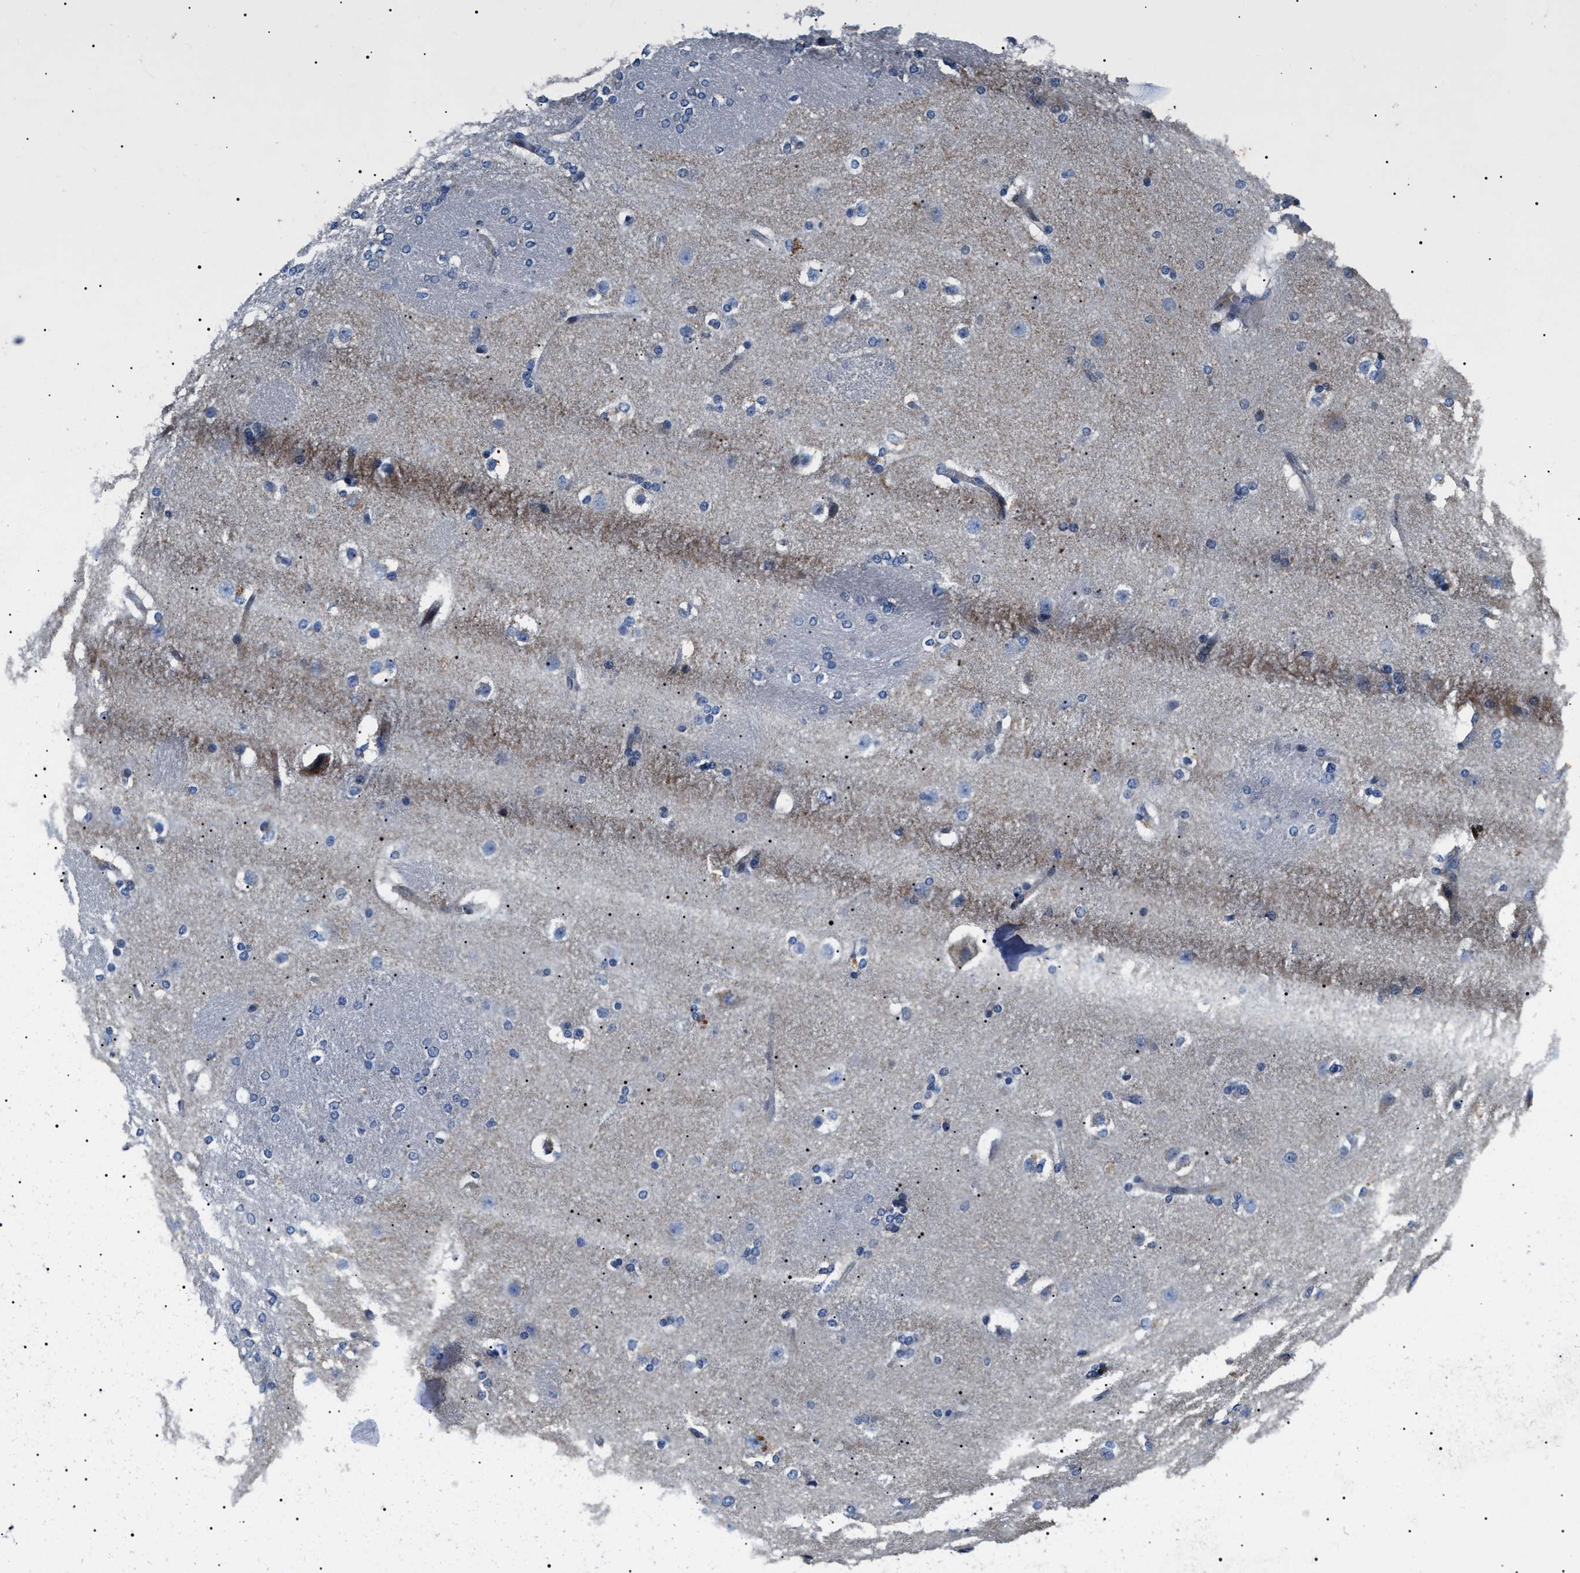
{"staining": {"intensity": "moderate", "quantity": "<25%", "location": "cytoplasmic/membranous"}, "tissue": "caudate", "cell_type": "Glial cells", "image_type": "normal", "snomed": [{"axis": "morphology", "description": "Normal tissue, NOS"}, {"axis": "topography", "description": "Lateral ventricle wall"}], "caption": "Protein staining of normal caudate reveals moderate cytoplasmic/membranous positivity in about <25% of glial cells.", "gene": "TMEM222", "patient": {"sex": "female", "age": 19}}